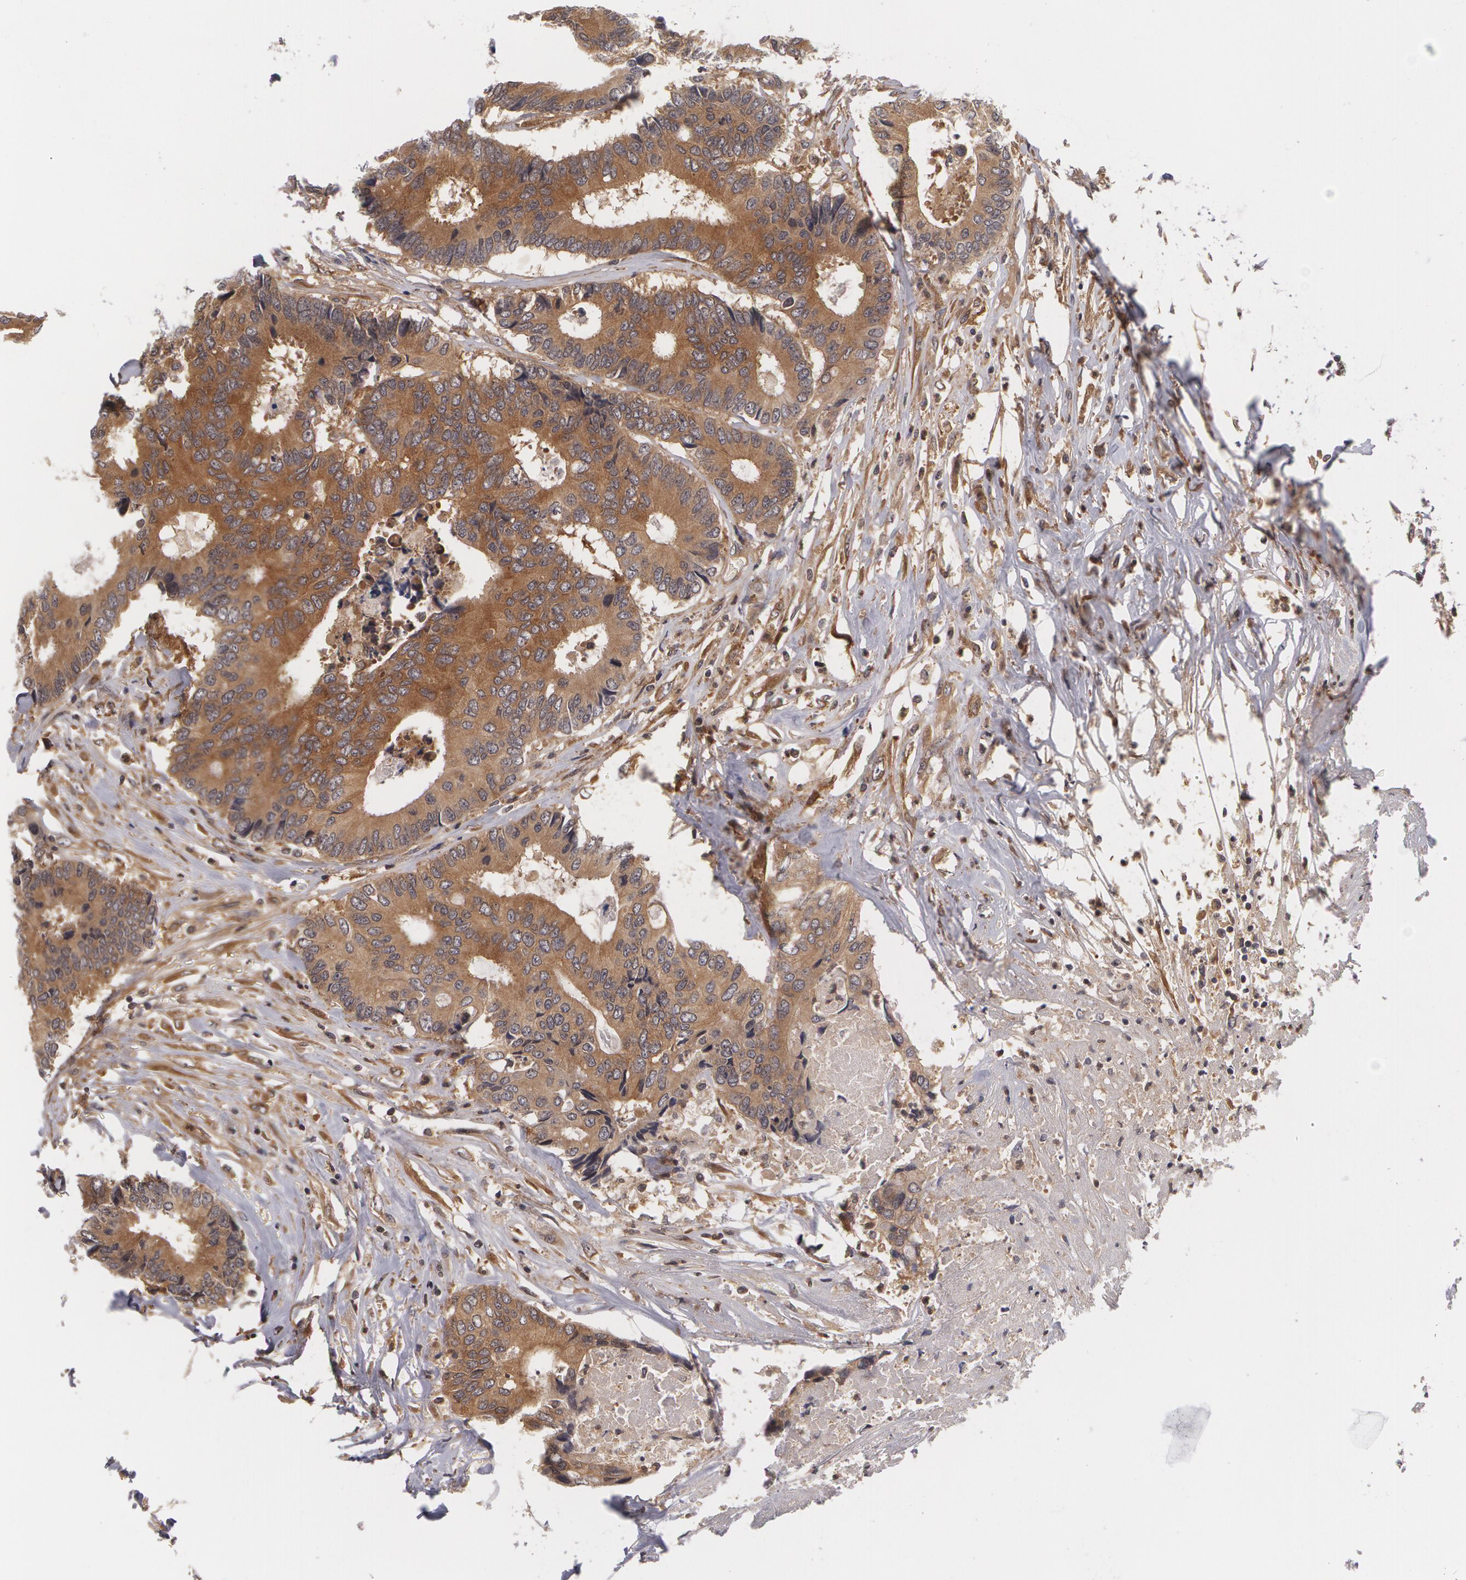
{"staining": {"intensity": "strong", "quantity": ">75%", "location": "cytoplasmic/membranous"}, "tissue": "colorectal cancer", "cell_type": "Tumor cells", "image_type": "cancer", "snomed": [{"axis": "morphology", "description": "Adenocarcinoma, NOS"}, {"axis": "topography", "description": "Rectum"}], "caption": "Tumor cells display high levels of strong cytoplasmic/membranous positivity in about >75% of cells in human colorectal adenocarcinoma.", "gene": "CASK", "patient": {"sex": "male", "age": 55}}